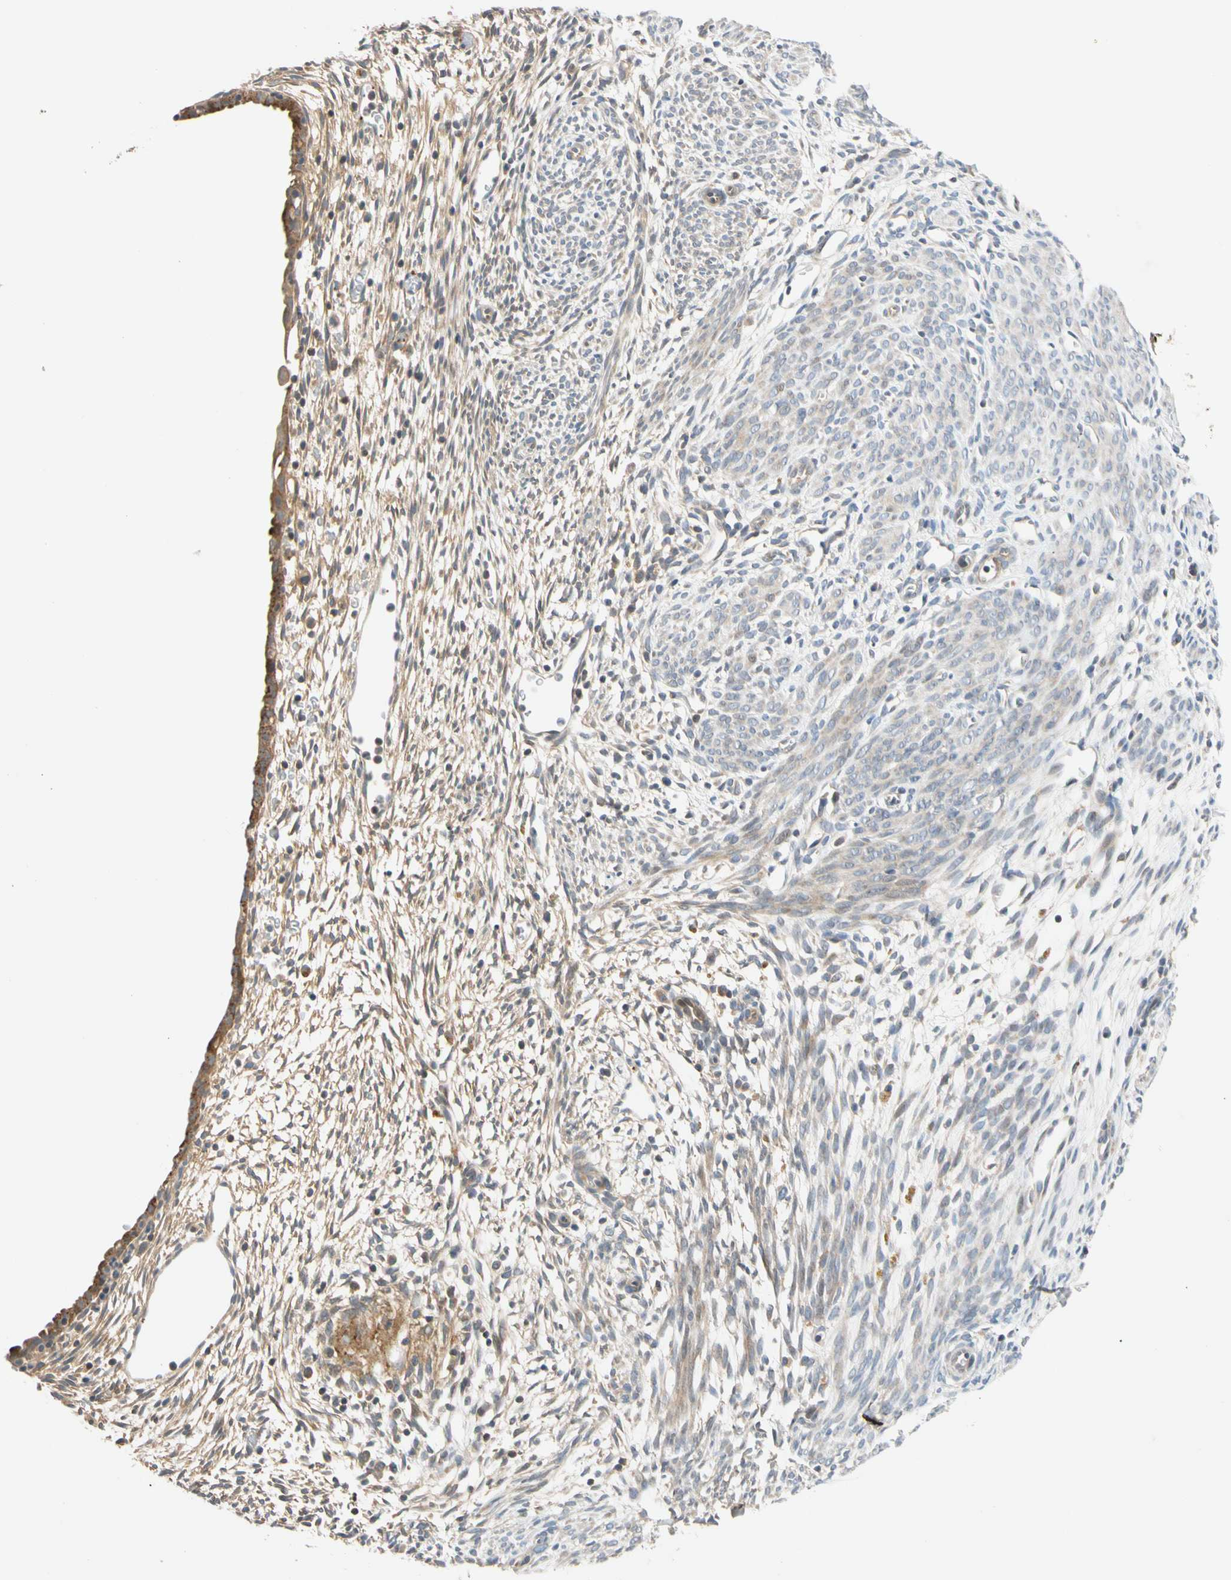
{"staining": {"intensity": "moderate", "quantity": "<25%", "location": "cytoplasmic/membranous"}, "tissue": "endometrium", "cell_type": "Cells in endometrial stroma", "image_type": "normal", "snomed": [{"axis": "morphology", "description": "Normal tissue, NOS"}, {"axis": "morphology", "description": "Atrophy, NOS"}, {"axis": "topography", "description": "Uterus"}, {"axis": "topography", "description": "Endometrium"}], "caption": "Protein expression analysis of normal endometrium demonstrates moderate cytoplasmic/membranous expression in about <25% of cells in endometrial stroma. The protein of interest is stained brown, and the nuclei are stained in blue (DAB IHC with brightfield microscopy, high magnification).", "gene": "CNST", "patient": {"sex": "female", "age": 68}}